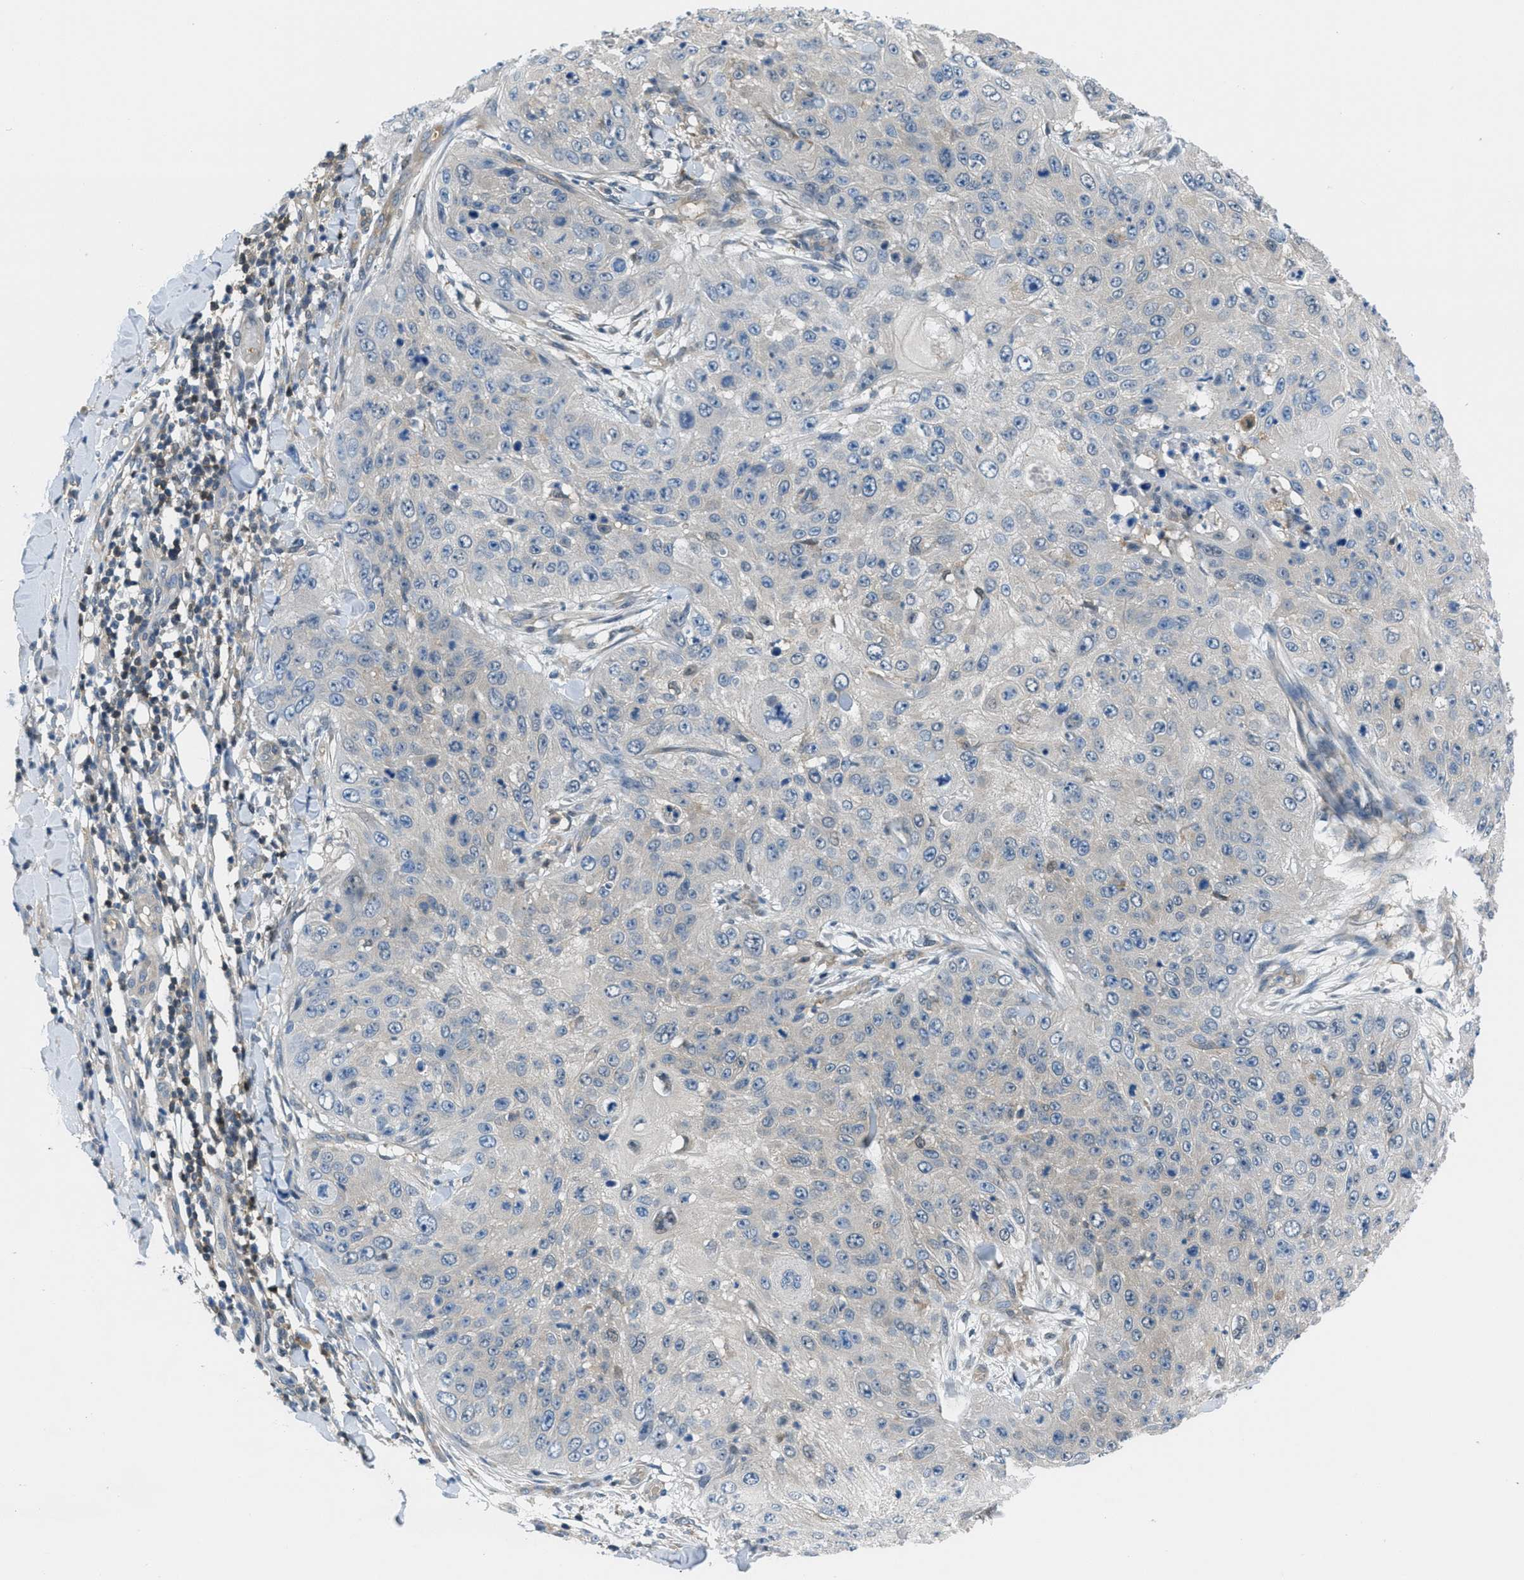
{"staining": {"intensity": "negative", "quantity": "none", "location": "none"}, "tissue": "skin cancer", "cell_type": "Tumor cells", "image_type": "cancer", "snomed": [{"axis": "morphology", "description": "Squamous cell carcinoma, NOS"}, {"axis": "topography", "description": "Skin"}], "caption": "High magnification brightfield microscopy of skin squamous cell carcinoma stained with DAB (brown) and counterstained with hematoxylin (blue): tumor cells show no significant staining.", "gene": "PIP5K1C", "patient": {"sex": "female", "age": 80}}